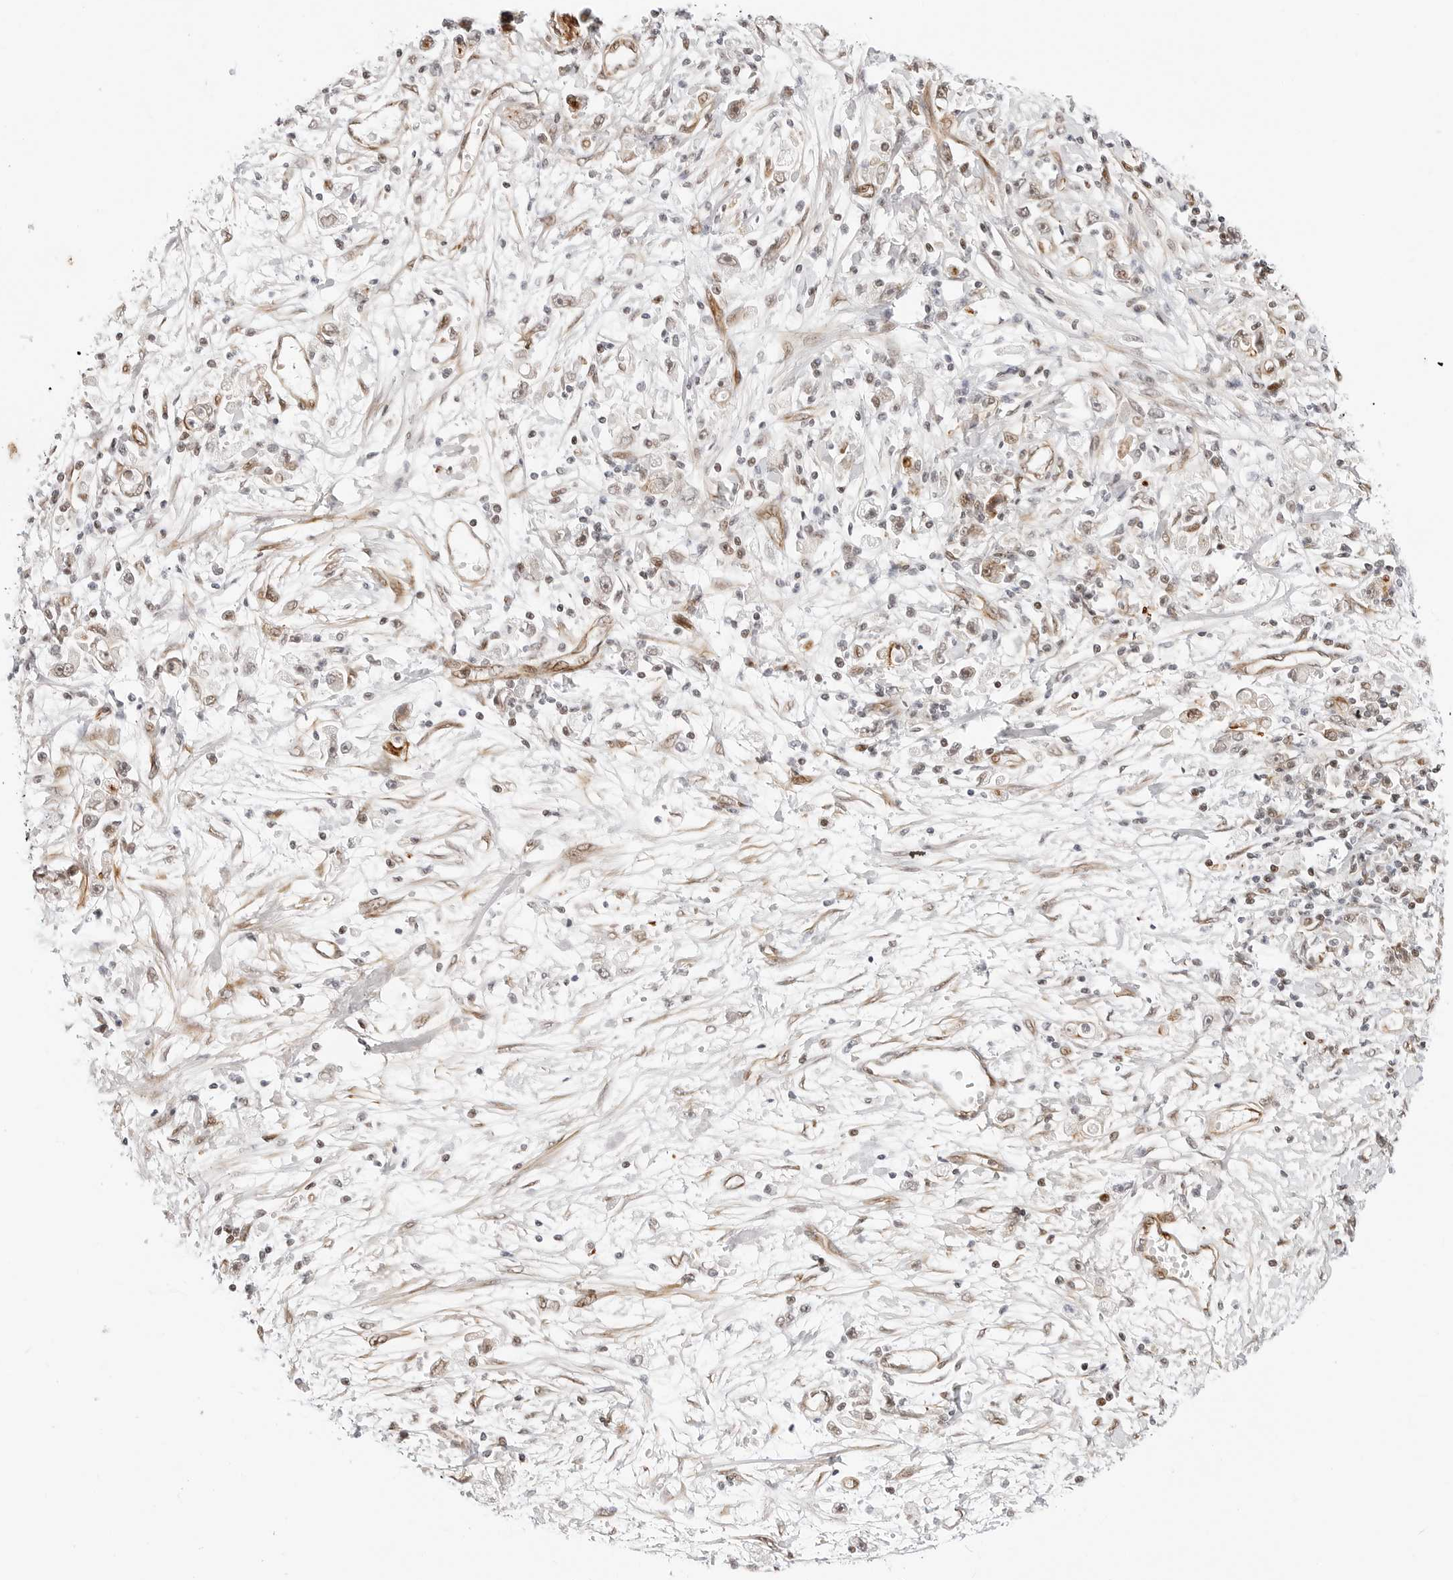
{"staining": {"intensity": "weak", "quantity": "25%-75%", "location": "cytoplasmic/membranous,nuclear"}, "tissue": "stomach cancer", "cell_type": "Tumor cells", "image_type": "cancer", "snomed": [{"axis": "morphology", "description": "Adenocarcinoma, NOS"}, {"axis": "topography", "description": "Stomach"}], "caption": "Stomach adenocarcinoma stained with DAB immunohistochemistry shows low levels of weak cytoplasmic/membranous and nuclear expression in about 25%-75% of tumor cells.", "gene": "ZNF613", "patient": {"sex": "female", "age": 59}}